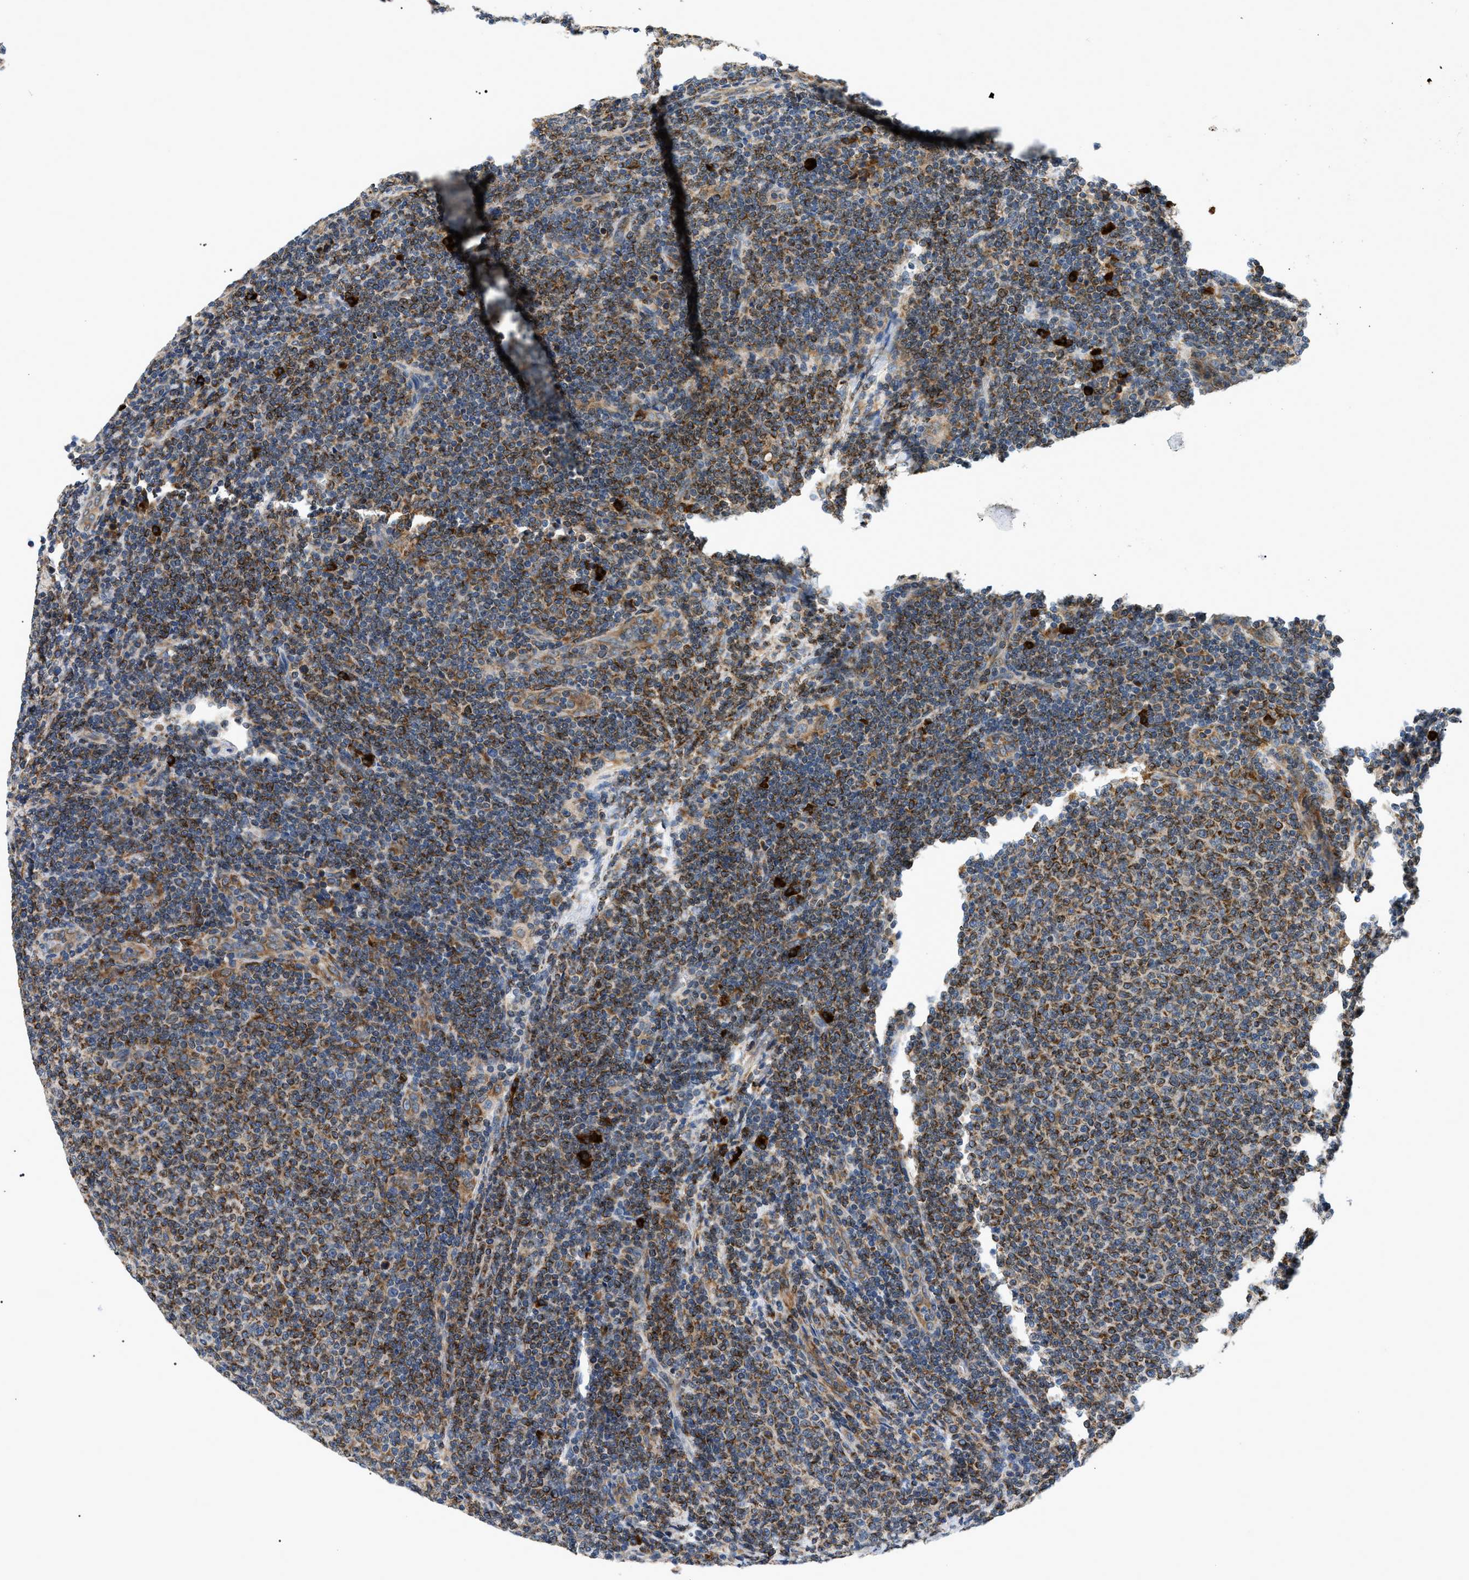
{"staining": {"intensity": "moderate", "quantity": "25%-75%", "location": "cytoplasmic/membranous"}, "tissue": "lymphoma", "cell_type": "Tumor cells", "image_type": "cancer", "snomed": [{"axis": "morphology", "description": "Malignant lymphoma, non-Hodgkin's type, Low grade"}, {"axis": "topography", "description": "Lymph node"}], "caption": "This image demonstrates immunohistochemistry (IHC) staining of malignant lymphoma, non-Hodgkin's type (low-grade), with medium moderate cytoplasmic/membranous positivity in about 25%-75% of tumor cells.", "gene": "DERL1", "patient": {"sex": "male", "age": 66}}